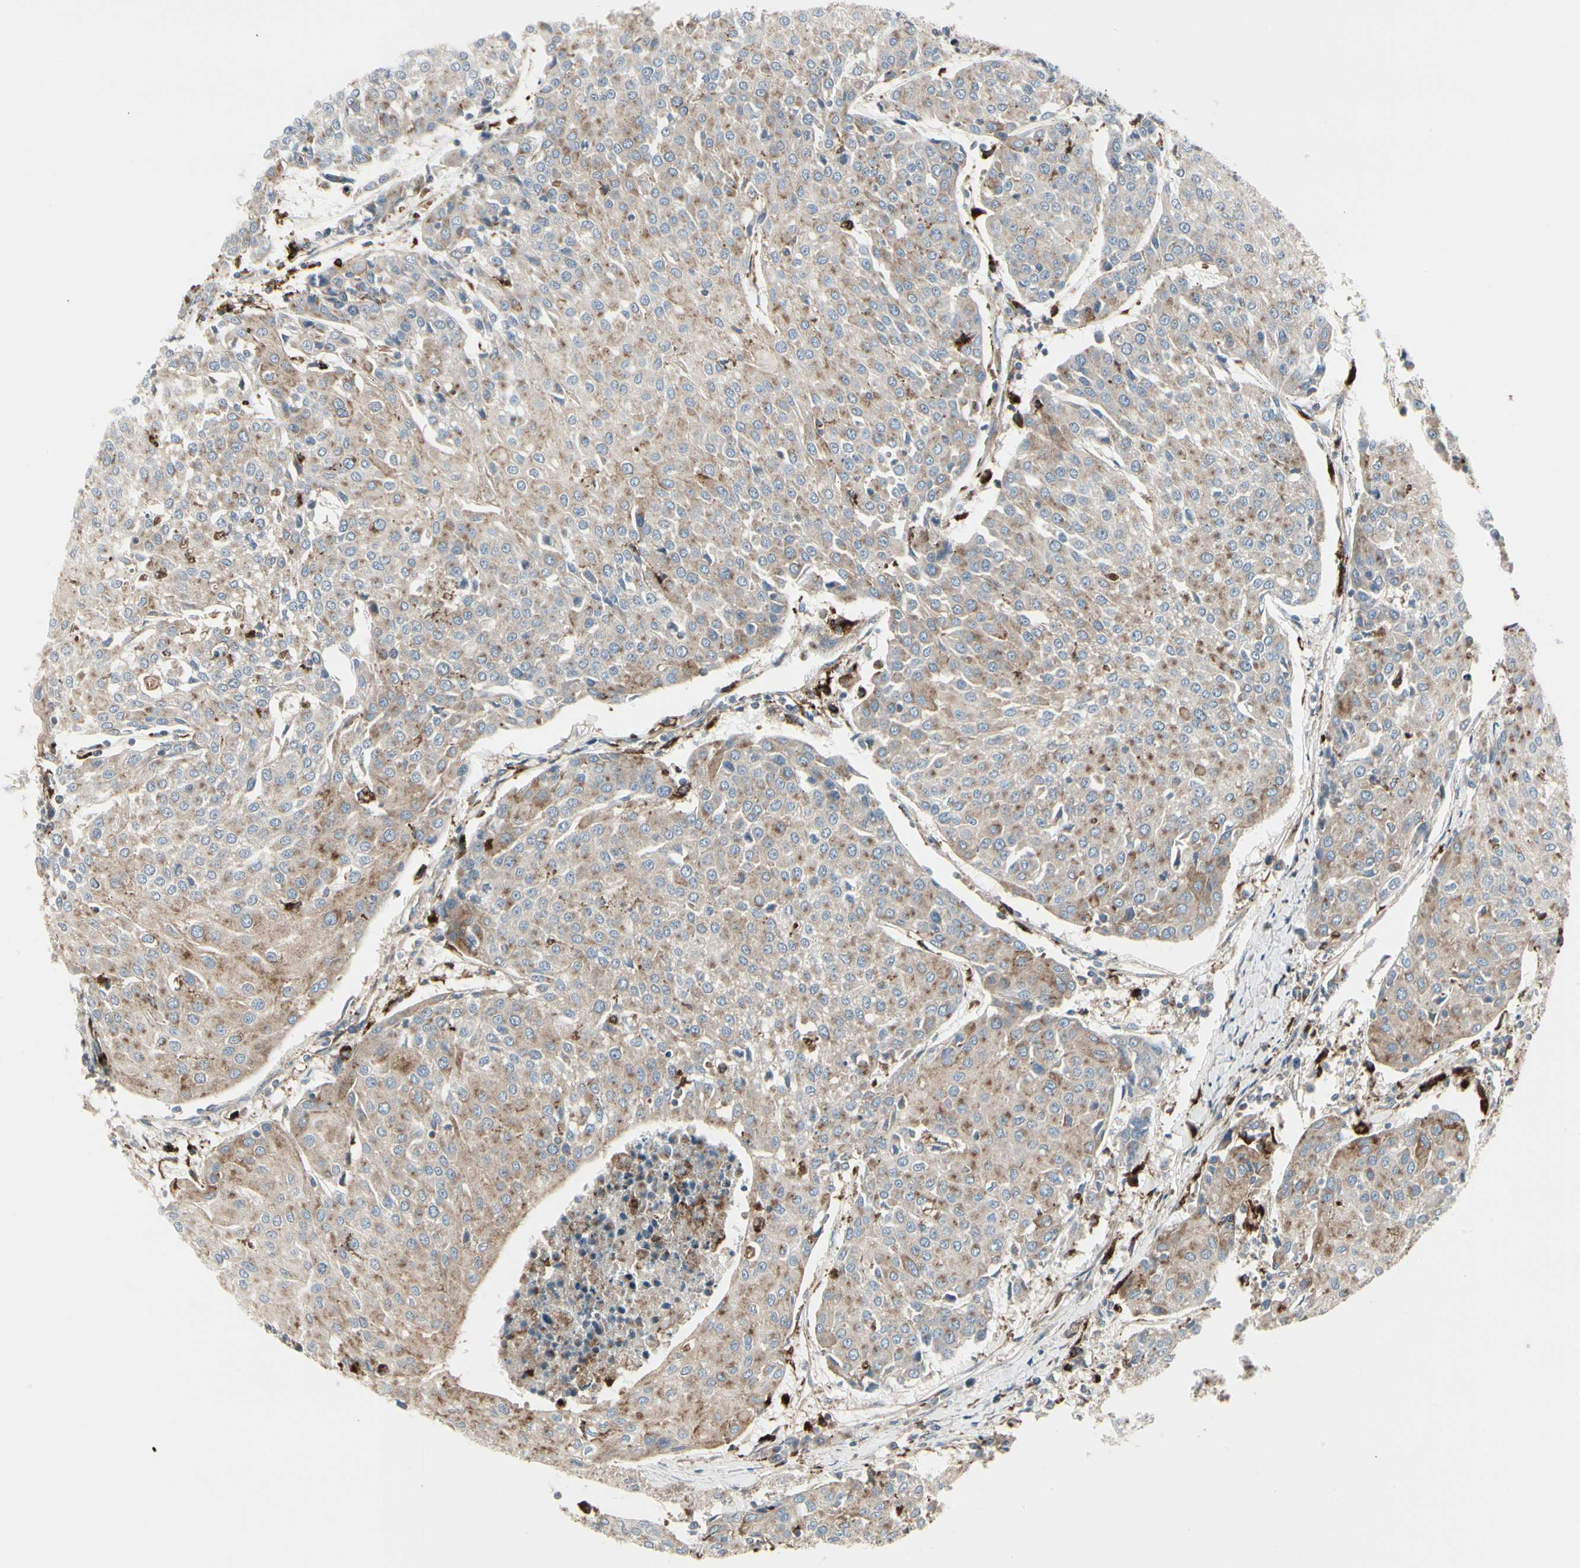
{"staining": {"intensity": "moderate", "quantity": "<25%", "location": "cytoplasmic/membranous"}, "tissue": "urothelial cancer", "cell_type": "Tumor cells", "image_type": "cancer", "snomed": [{"axis": "morphology", "description": "Urothelial carcinoma, High grade"}, {"axis": "topography", "description": "Urinary bladder"}], "caption": "High-grade urothelial carcinoma was stained to show a protein in brown. There is low levels of moderate cytoplasmic/membranous expression in about <25% of tumor cells.", "gene": "ATP6V1B2", "patient": {"sex": "female", "age": 85}}